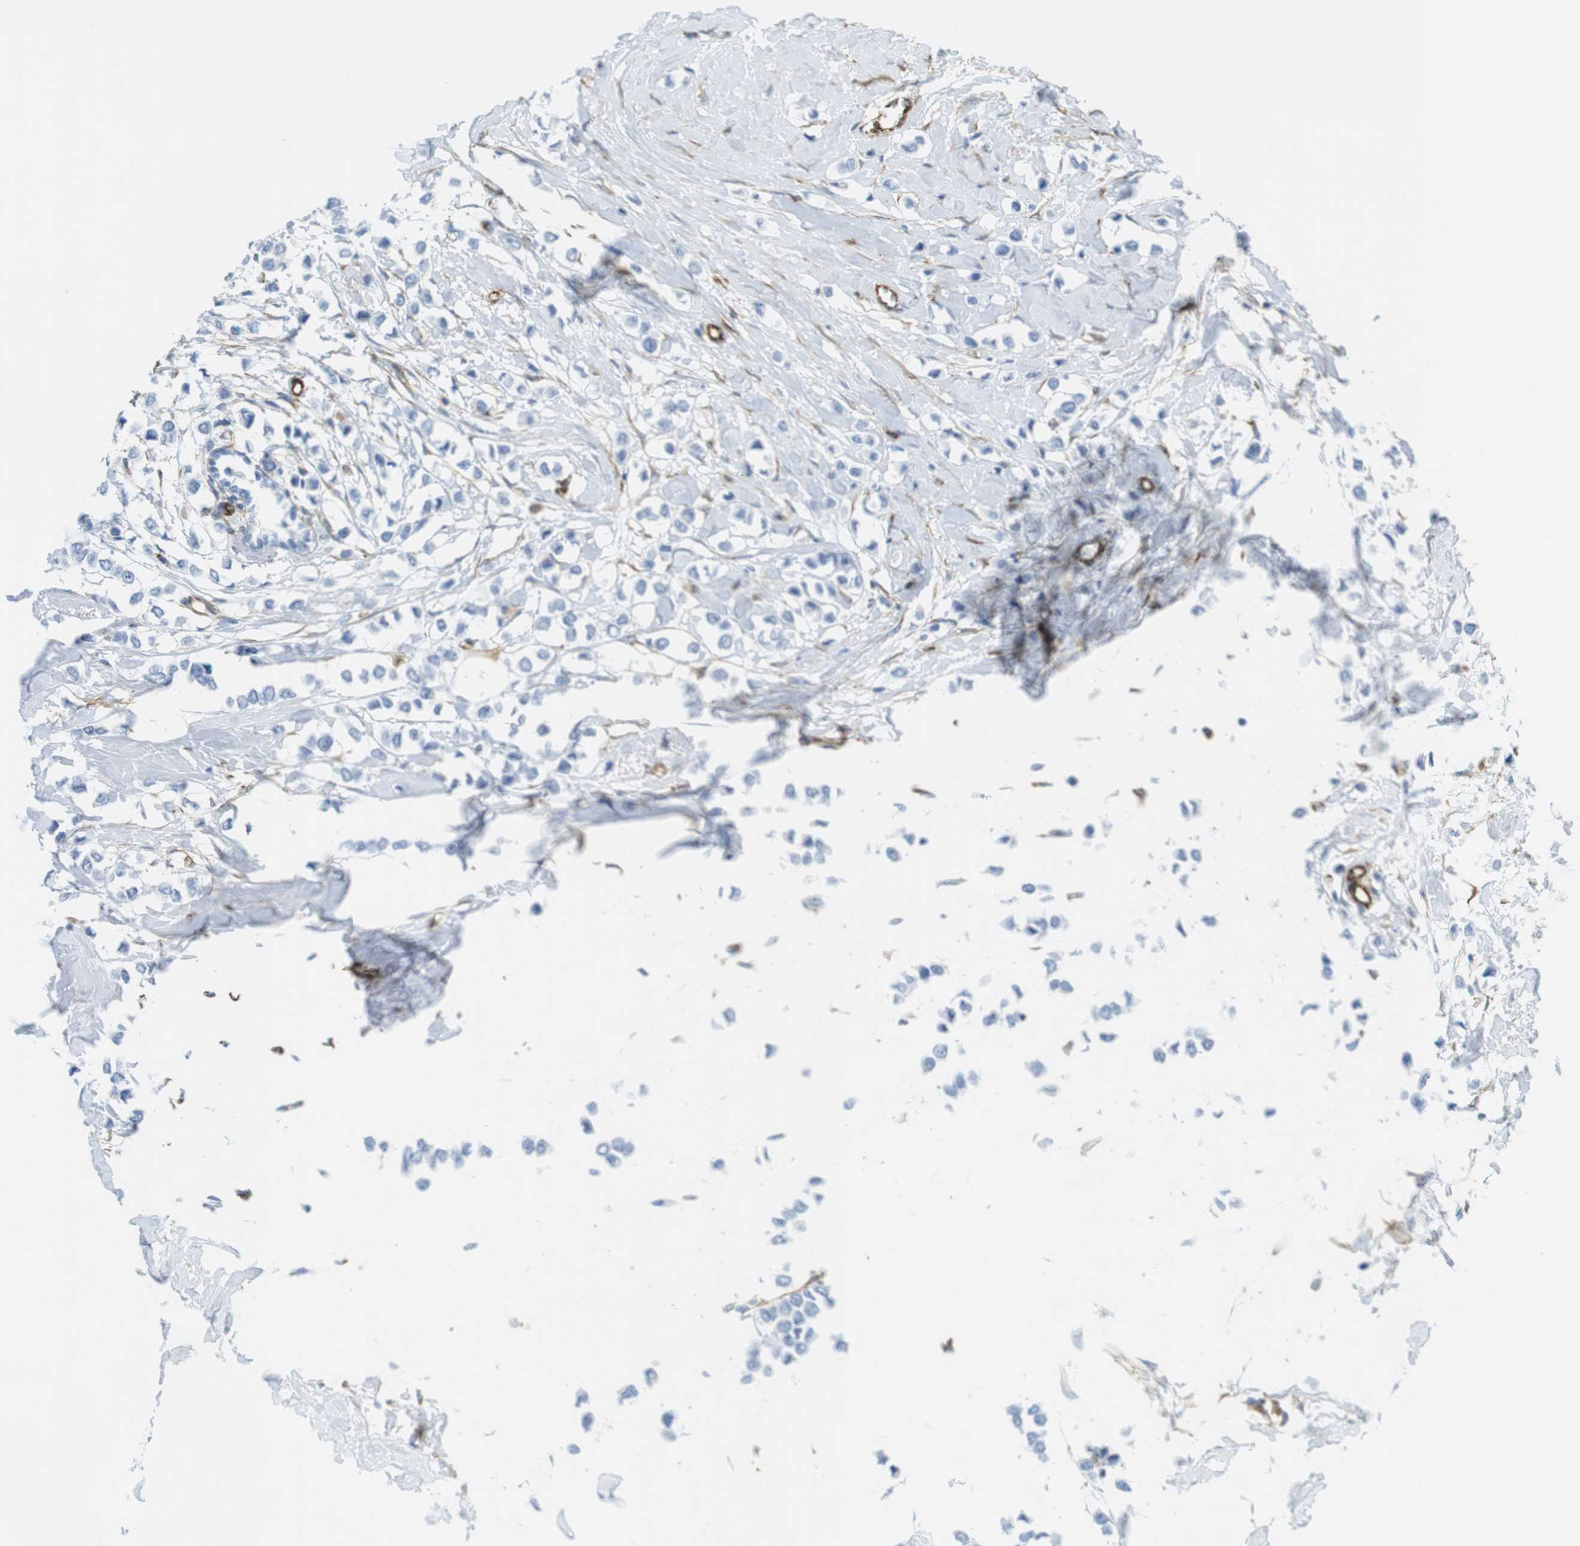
{"staining": {"intensity": "negative", "quantity": "none", "location": "none"}, "tissue": "breast cancer", "cell_type": "Tumor cells", "image_type": "cancer", "snomed": [{"axis": "morphology", "description": "Lobular carcinoma"}, {"axis": "topography", "description": "Breast"}], "caption": "Tumor cells are negative for brown protein staining in breast lobular carcinoma. (Immunohistochemistry (ihc), brightfield microscopy, high magnification).", "gene": "MS4A10", "patient": {"sex": "female", "age": 51}}